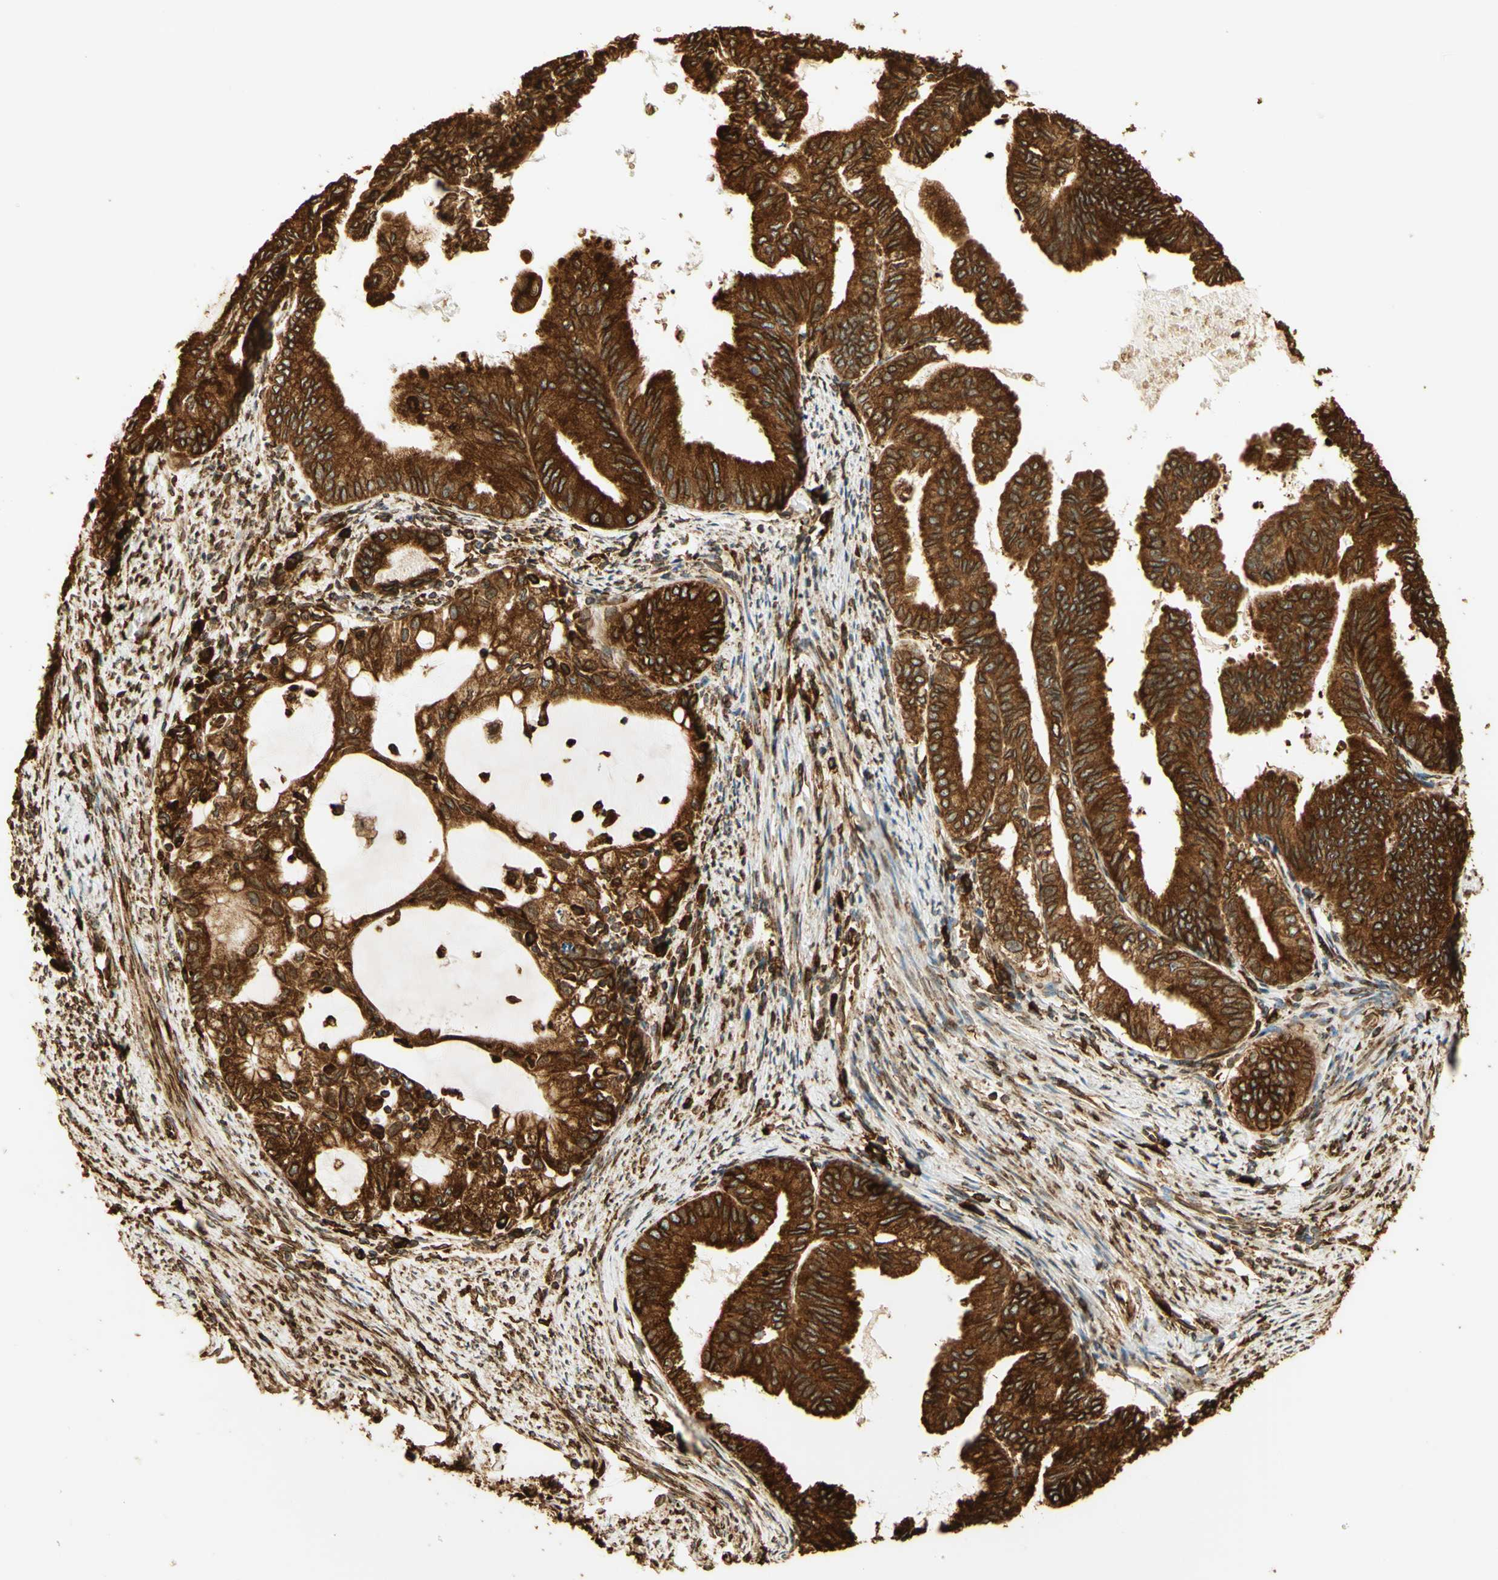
{"staining": {"intensity": "strong", "quantity": ">75%", "location": "cytoplasmic/membranous"}, "tissue": "endometrial cancer", "cell_type": "Tumor cells", "image_type": "cancer", "snomed": [{"axis": "morphology", "description": "Adenocarcinoma, NOS"}, {"axis": "topography", "description": "Endometrium"}], "caption": "Protein expression analysis of human adenocarcinoma (endometrial) reveals strong cytoplasmic/membranous expression in approximately >75% of tumor cells.", "gene": "CANX", "patient": {"sex": "female", "age": 86}}